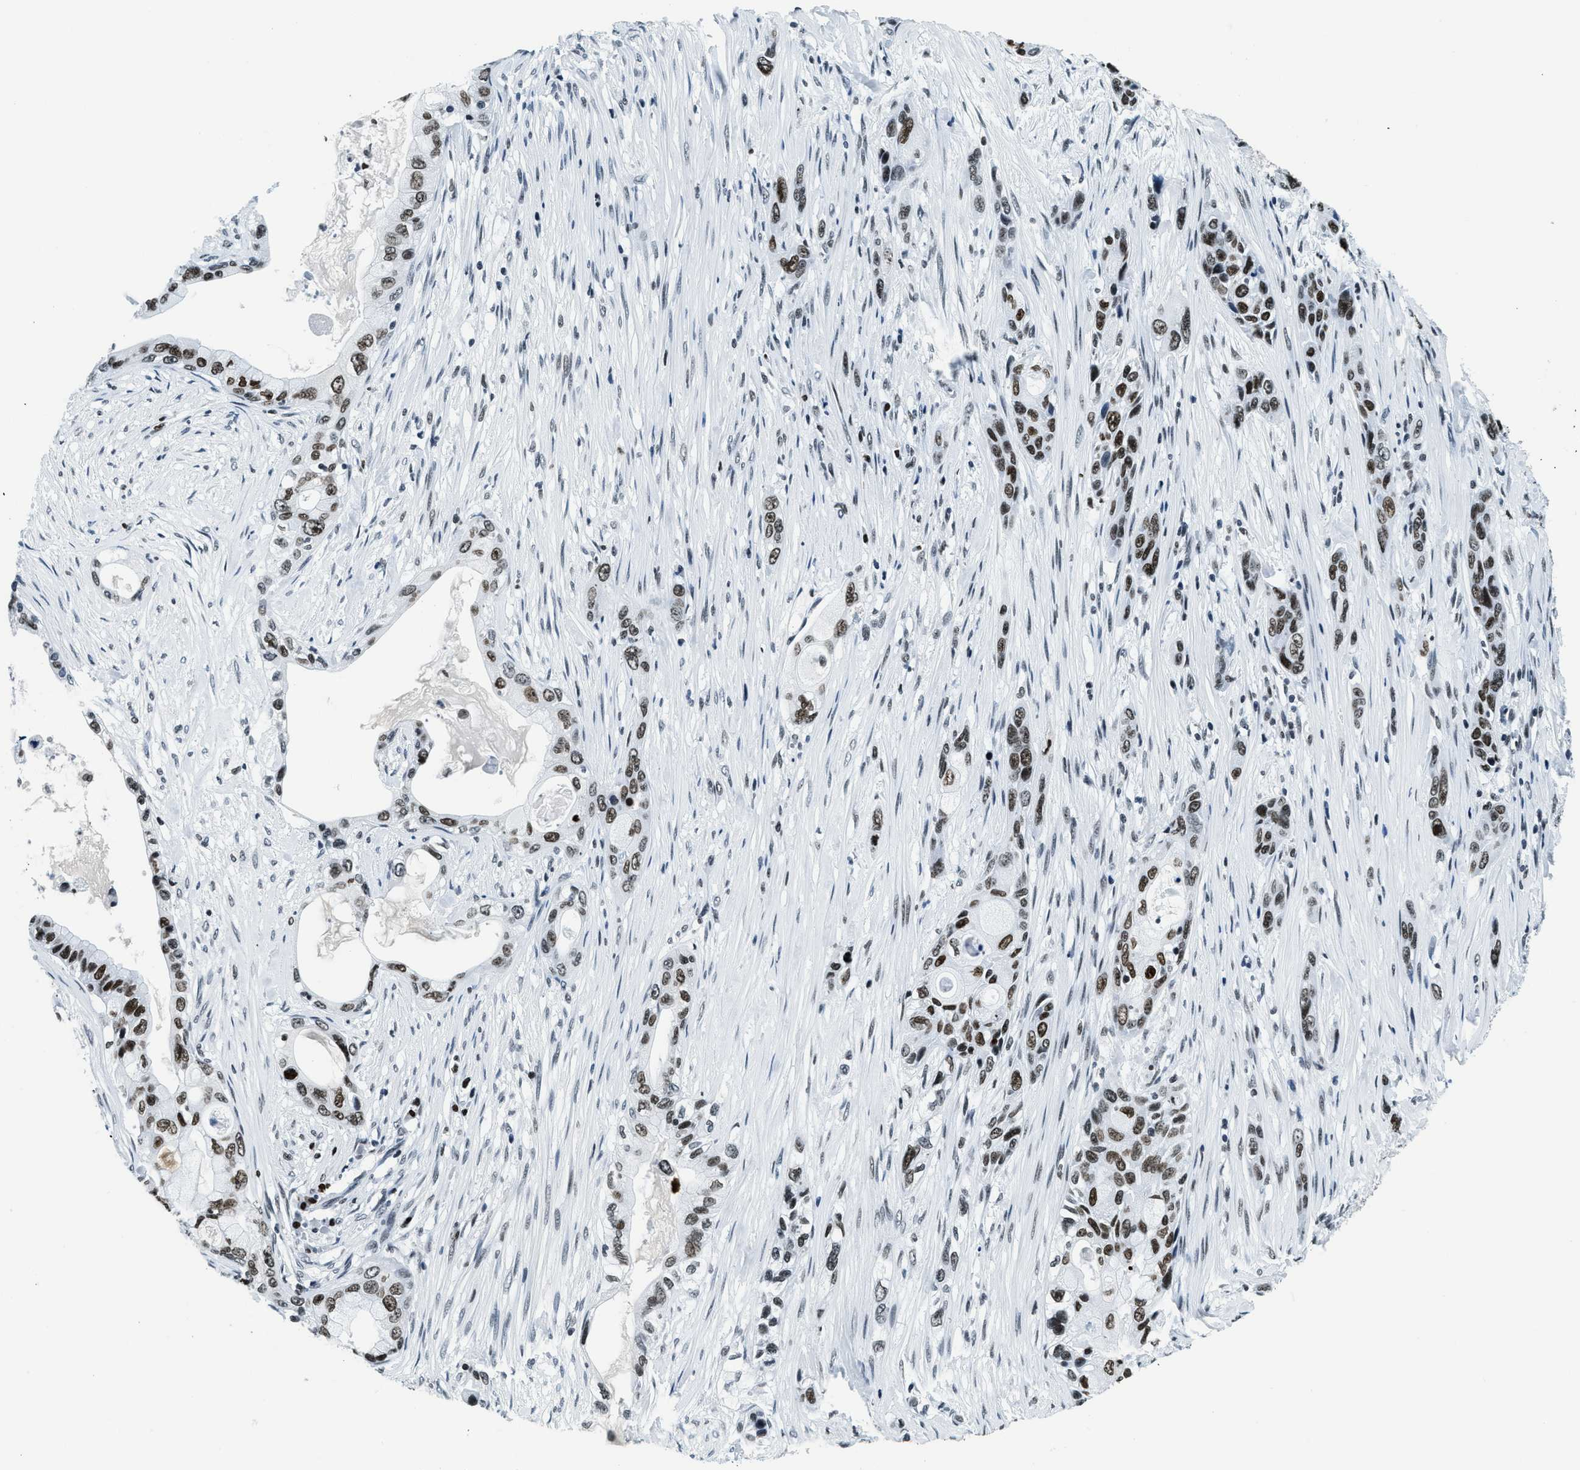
{"staining": {"intensity": "strong", "quantity": ">75%", "location": "nuclear"}, "tissue": "pancreatic cancer", "cell_type": "Tumor cells", "image_type": "cancer", "snomed": [{"axis": "morphology", "description": "Adenocarcinoma, NOS"}, {"axis": "topography", "description": "Pancreas"}], "caption": "Protein expression by IHC displays strong nuclear expression in about >75% of tumor cells in adenocarcinoma (pancreatic).", "gene": "TOP1", "patient": {"sex": "male", "age": 53}}